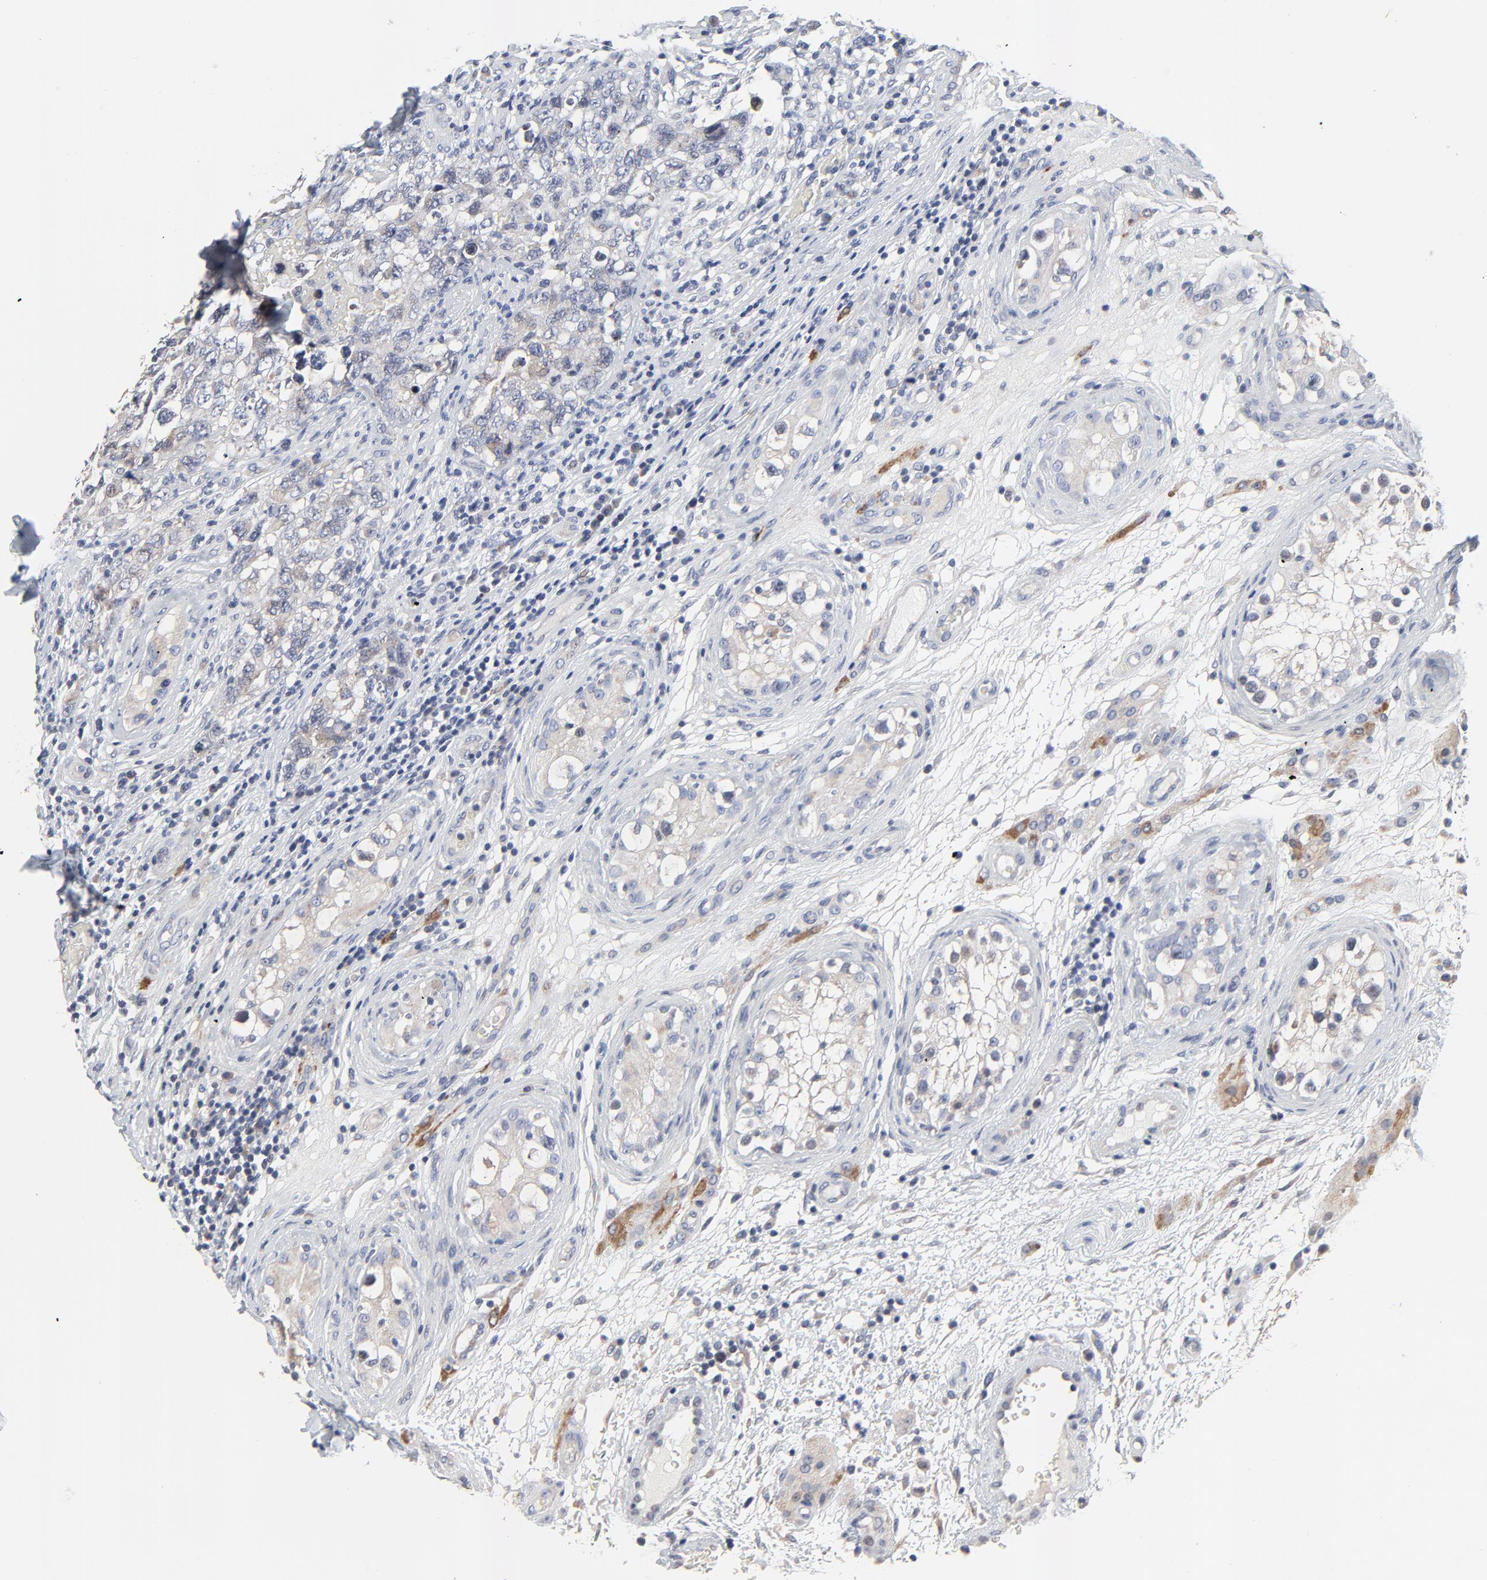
{"staining": {"intensity": "negative", "quantity": "none", "location": "none"}, "tissue": "testis cancer", "cell_type": "Tumor cells", "image_type": "cancer", "snomed": [{"axis": "morphology", "description": "Carcinoma, Embryonal, NOS"}, {"axis": "topography", "description": "Testis"}], "caption": "Immunohistochemistry (IHC) image of embryonal carcinoma (testis) stained for a protein (brown), which demonstrates no staining in tumor cells. (DAB immunohistochemistry, high magnification).", "gene": "NLGN3", "patient": {"sex": "male", "age": 31}}